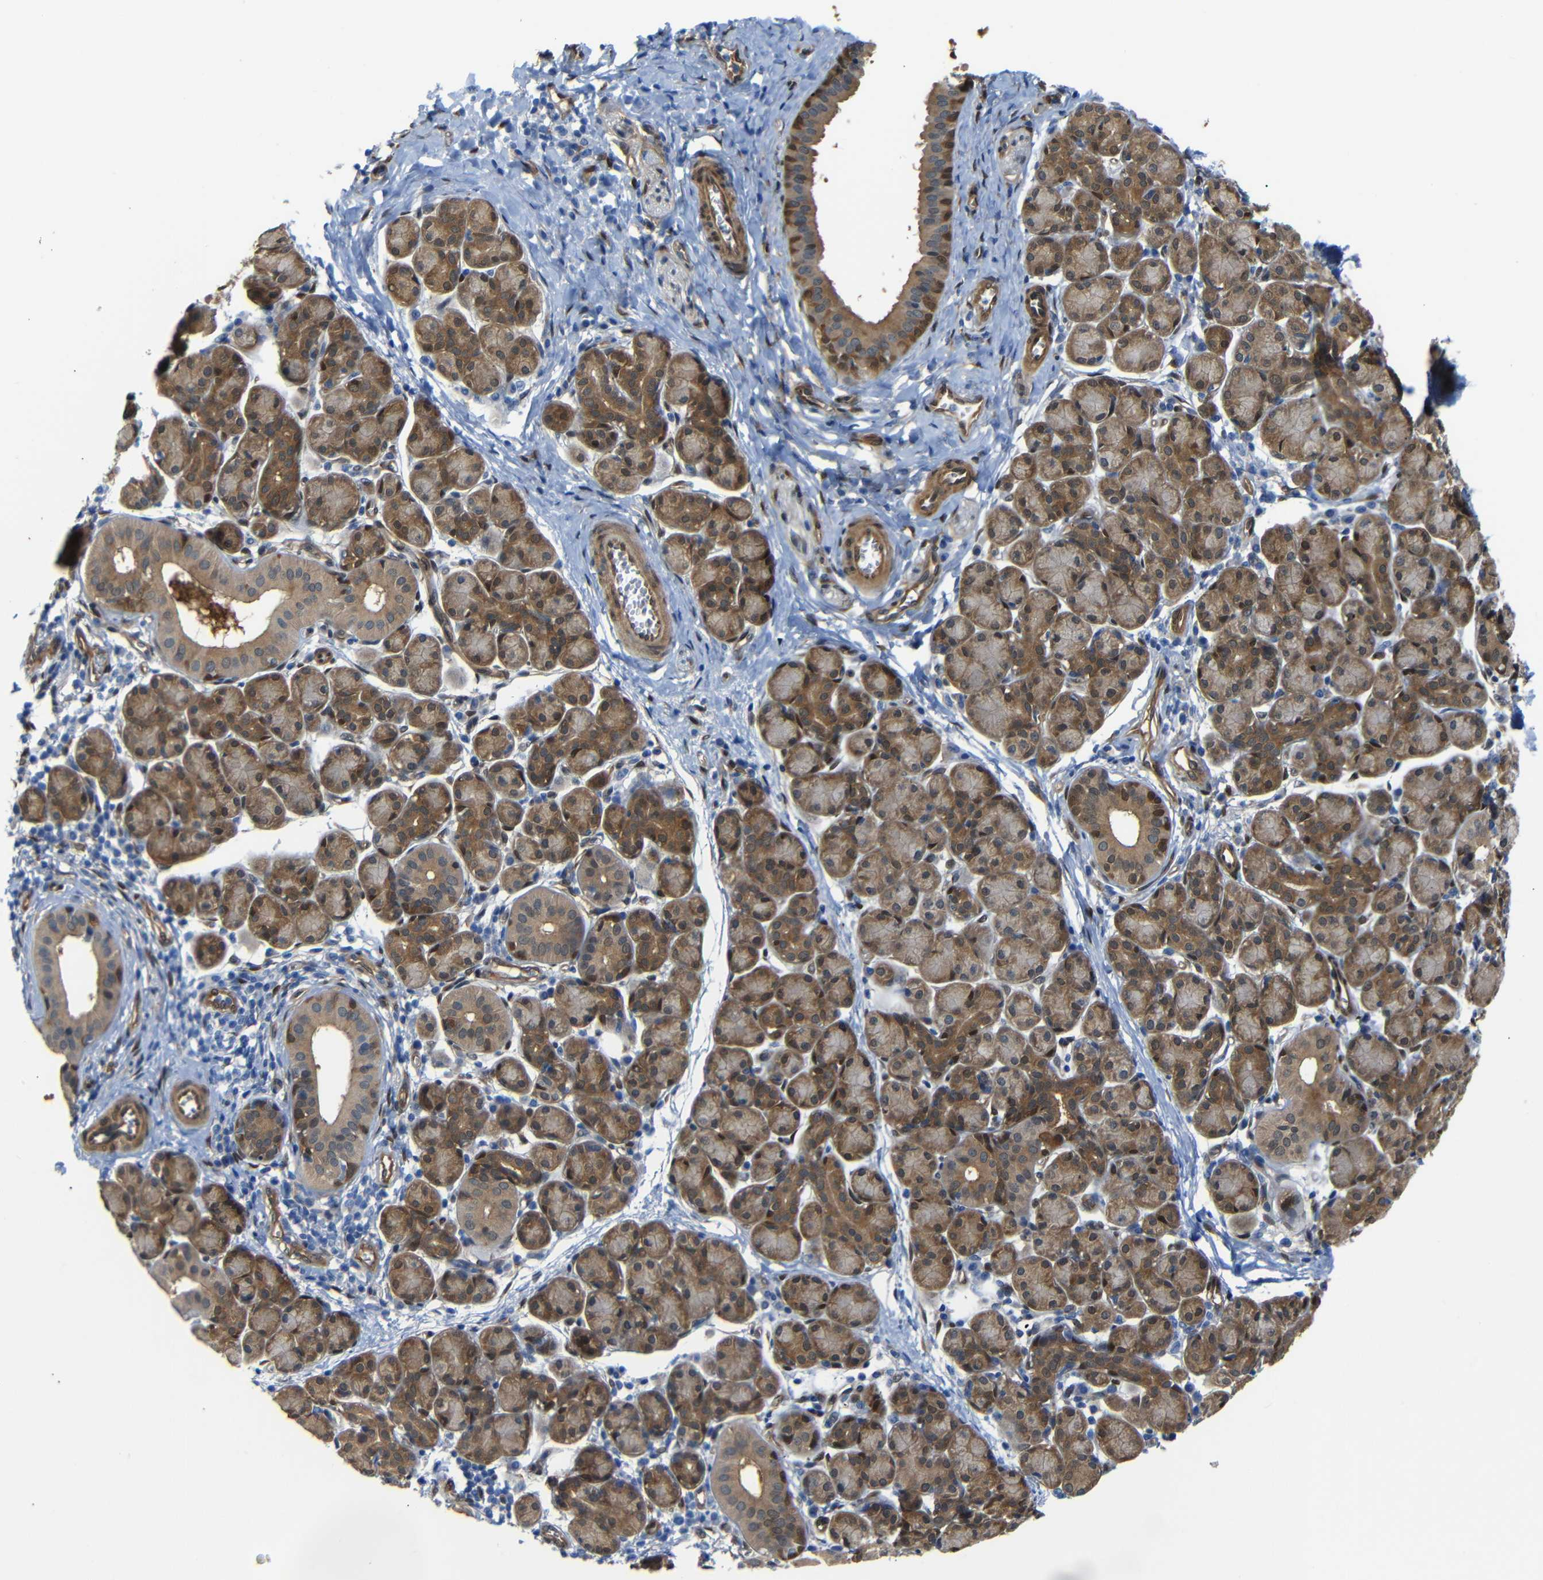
{"staining": {"intensity": "moderate", "quantity": ">75%", "location": "cytoplasmic/membranous,nuclear"}, "tissue": "salivary gland", "cell_type": "Glandular cells", "image_type": "normal", "snomed": [{"axis": "morphology", "description": "Normal tissue, NOS"}, {"axis": "morphology", "description": "Inflammation, NOS"}, {"axis": "topography", "description": "Lymph node"}, {"axis": "topography", "description": "Salivary gland"}], "caption": "A medium amount of moderate cytoplasmic/membranous,nuclear expression is appreciated in approximately >75% of glandular cells in unremarkable salivary gland. Immunohistochemistry (ihc) stains the protein in brown and the nuclei are stained blue.", "gene": "YAP1", "patient": {"sex": "male", "age": 3}}